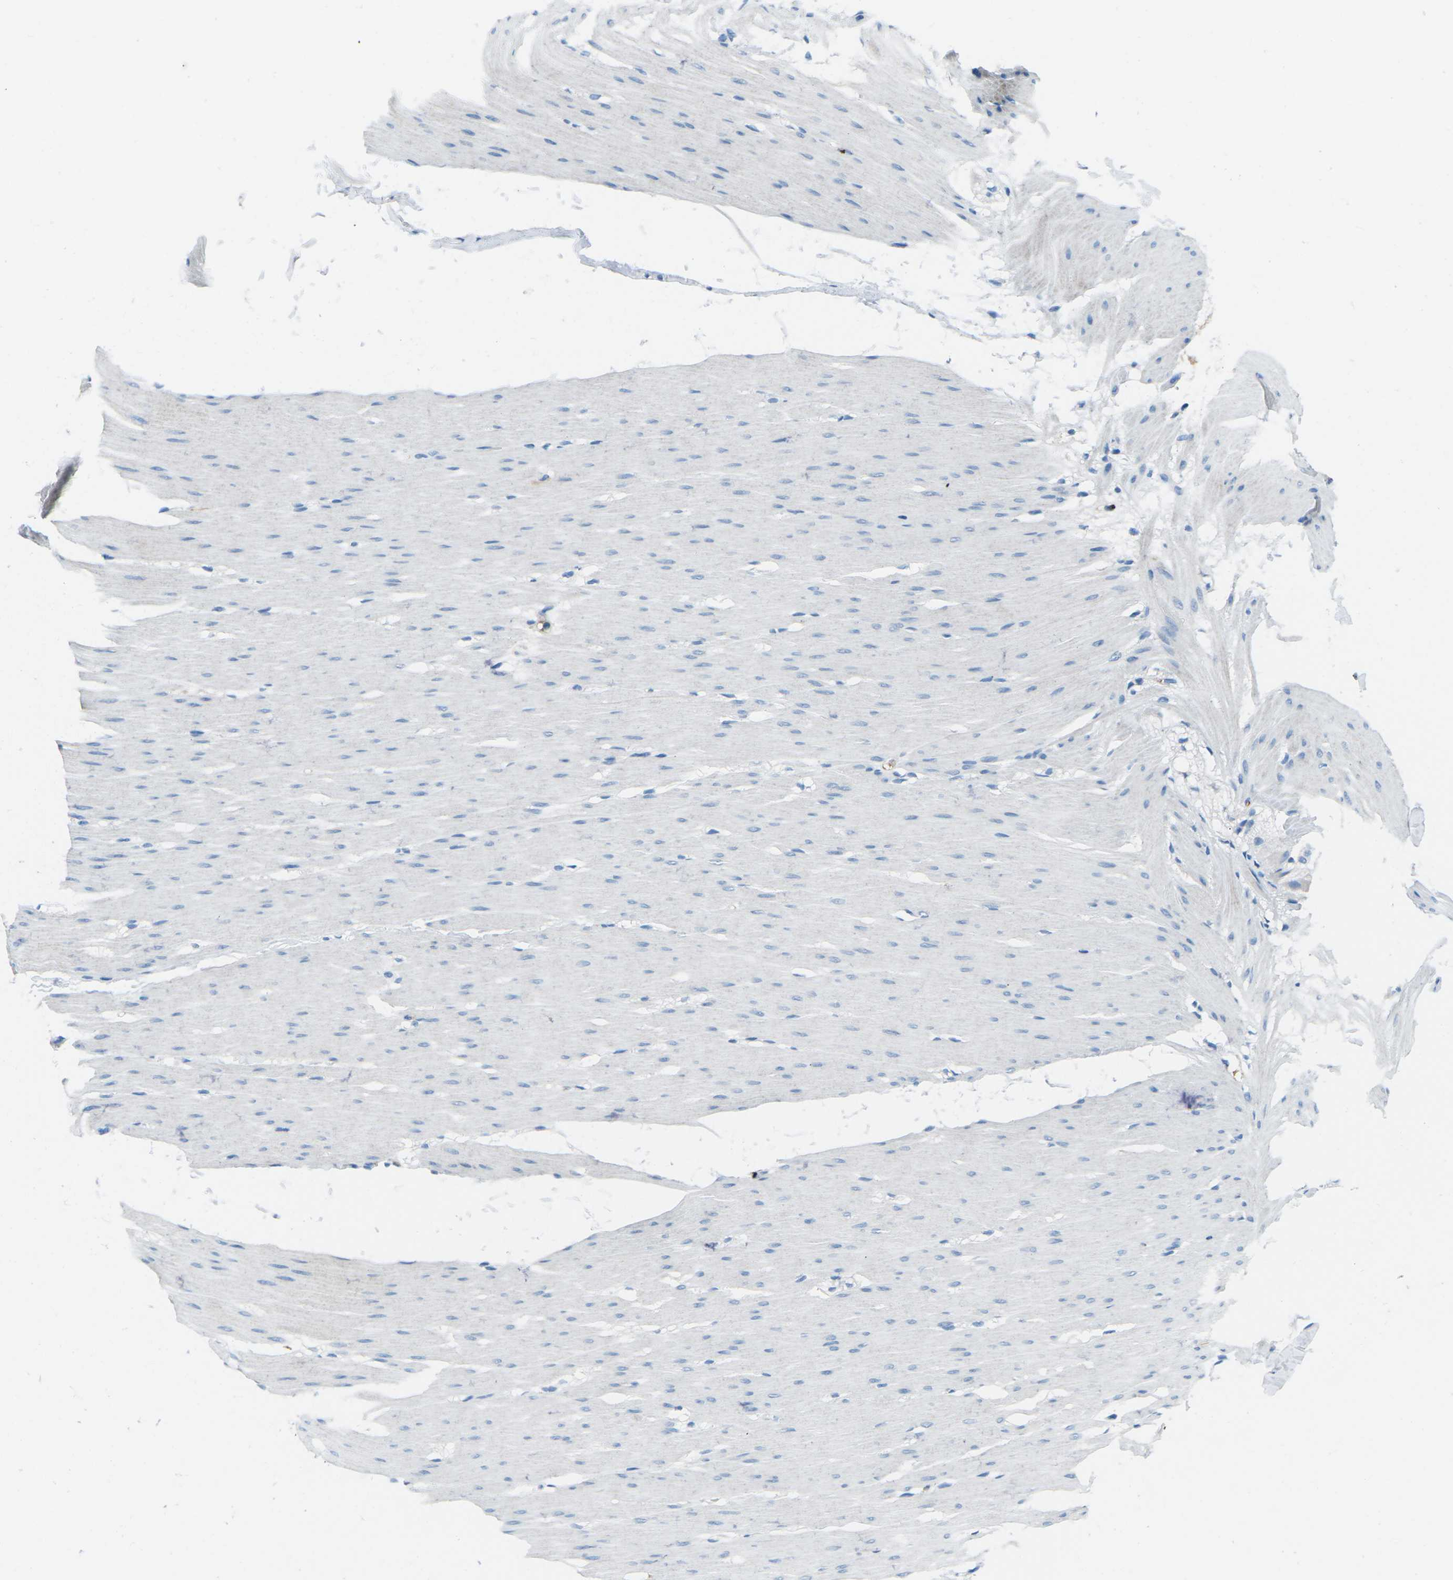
{"staining": {"intensity": "negative", "quantity": "none", "location": "none"}, "tissue": "smooth muscle", "cell_type": "Smooth muscle cells", "image_type": "normal", "snomed": [{"axis": "morphology", "description": "Normal tissue, NOS"}, {"axis": "topography", "description": "Smooth muscle"}, {"axis": "topography", "description": "Colon"}], "caption": "An immunohistochemistry (IHC) micrograph of unremarkable smooth muscle is shown. There is no staining in smooth muscle cells of smooth muscle.", "gene": "FCN1", "patient": {"sex": "male", "age": 67}}